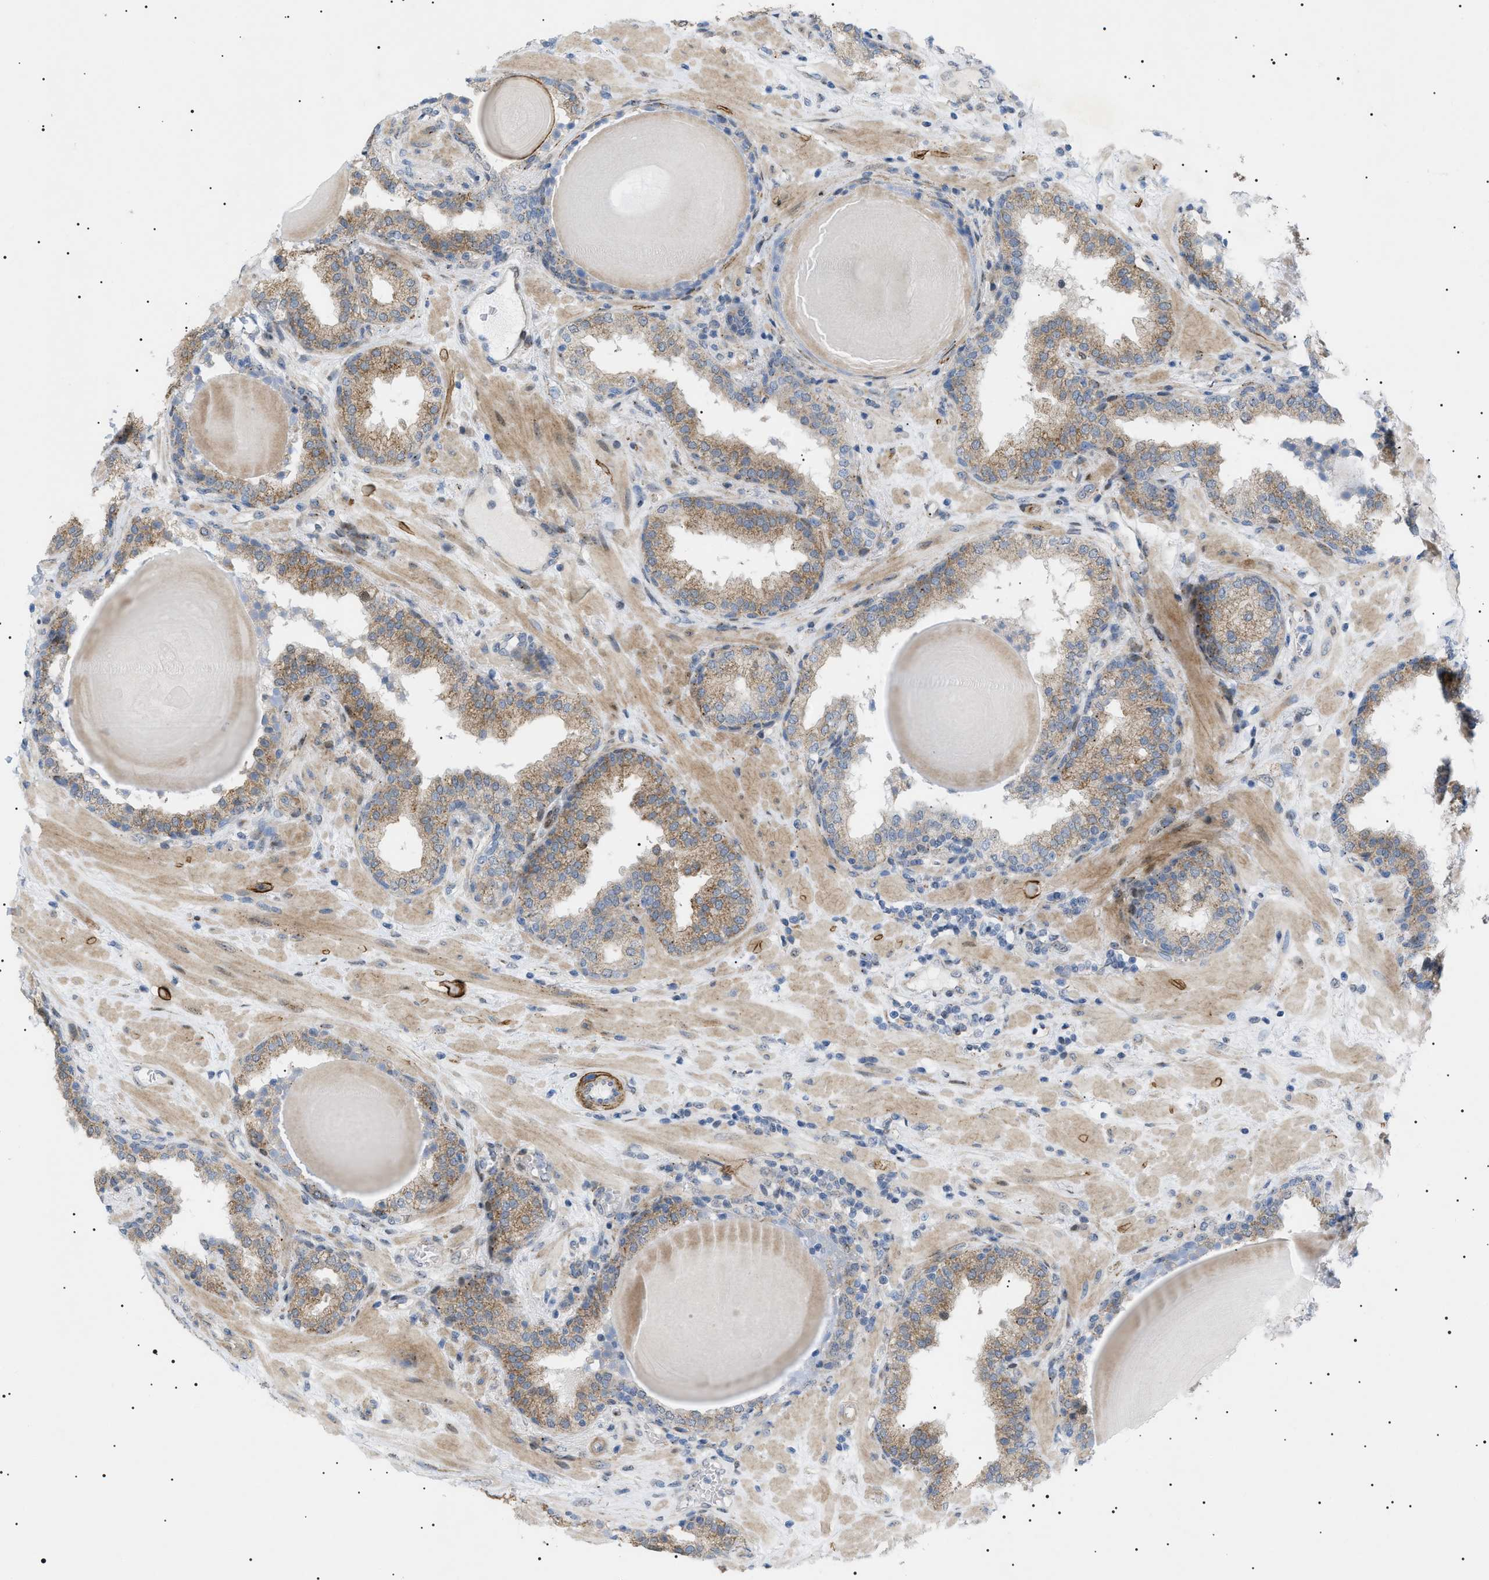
{"staining": {"intensity": "moderate", "quantity": ">75%", "location": "cytoplasmic/membranous"}, "tissue": "prostate", "cell_type": "Glandular cells", "image_type": "normal", "snomed": [{"axis": "morphology", "description": "Normal tissue, NOS"}, {"axis": "topography", "description": "Prostate"}], "caption": "DAB (3,3'-diaminobenzidine) immunohistochemical staining of unremarkable human prostate displays moderate cytoplasmic/membranous protein positivity in approximately >75% of glandular cells. (IHC, brightfield microscopy, high magnification).", "gene": "SFXN5", "patient": {"sex": "male", "age": 51}}